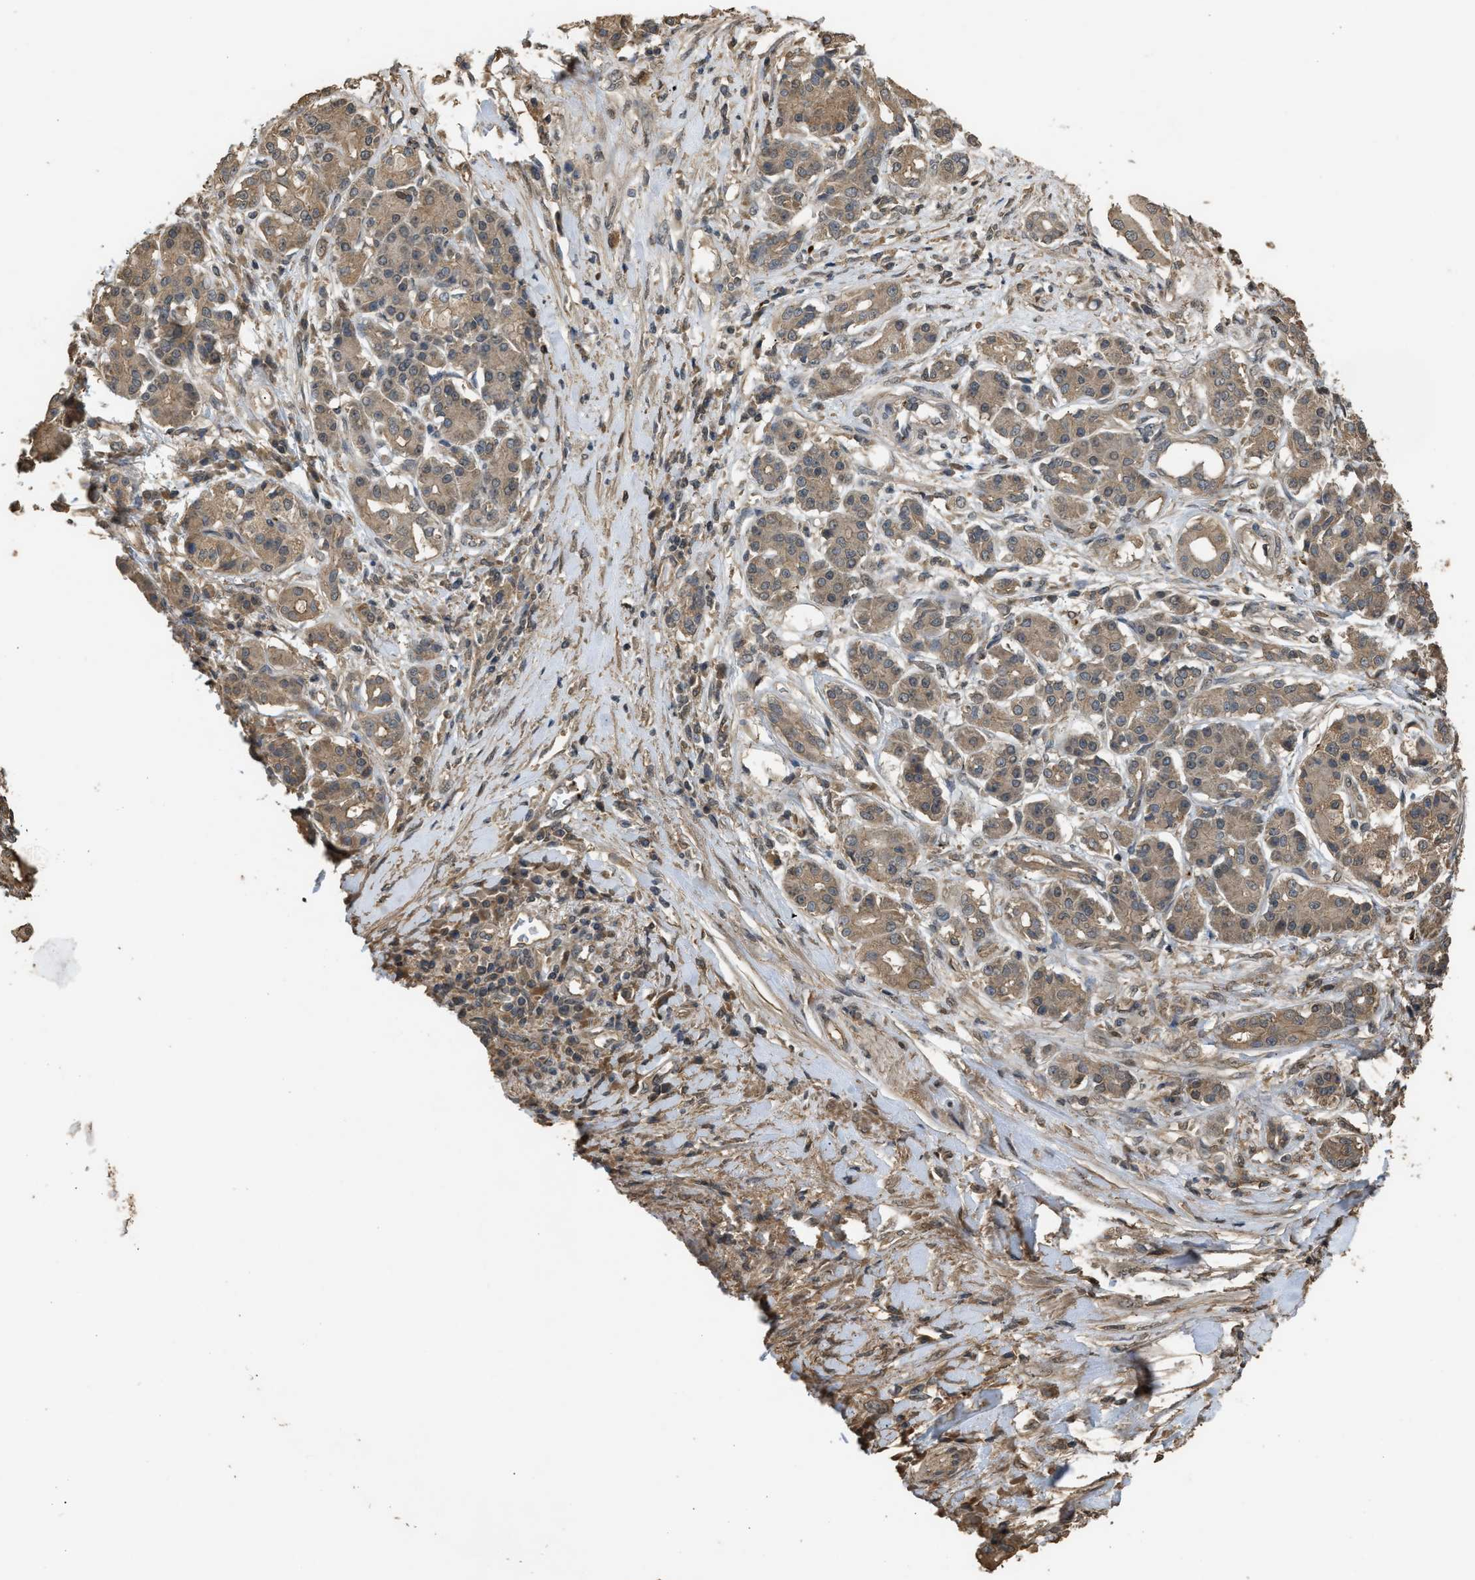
{"staining": {"intensity": "weak", "quantity": ">75%", "location": "cytoplasmic/membranous"}, "tissue": "pancreatic cancer", "cell_type": "Tumor cells", "image_type": "cancer", "snomed": [{"axis": "morphology", "description": "Adenocarcinoma, NOS"}, {"axis": "topography", "description": "Pancreas"}], "caption": "Immunohistochemical staining of pancreatic cancer (adenocarcinoma) shows weak cytoplasmic/membranous protein positivity in about >75% of tumor cells.", "gene": "ARHGDIA", "patient": {"sex": "female", "age": 56}}